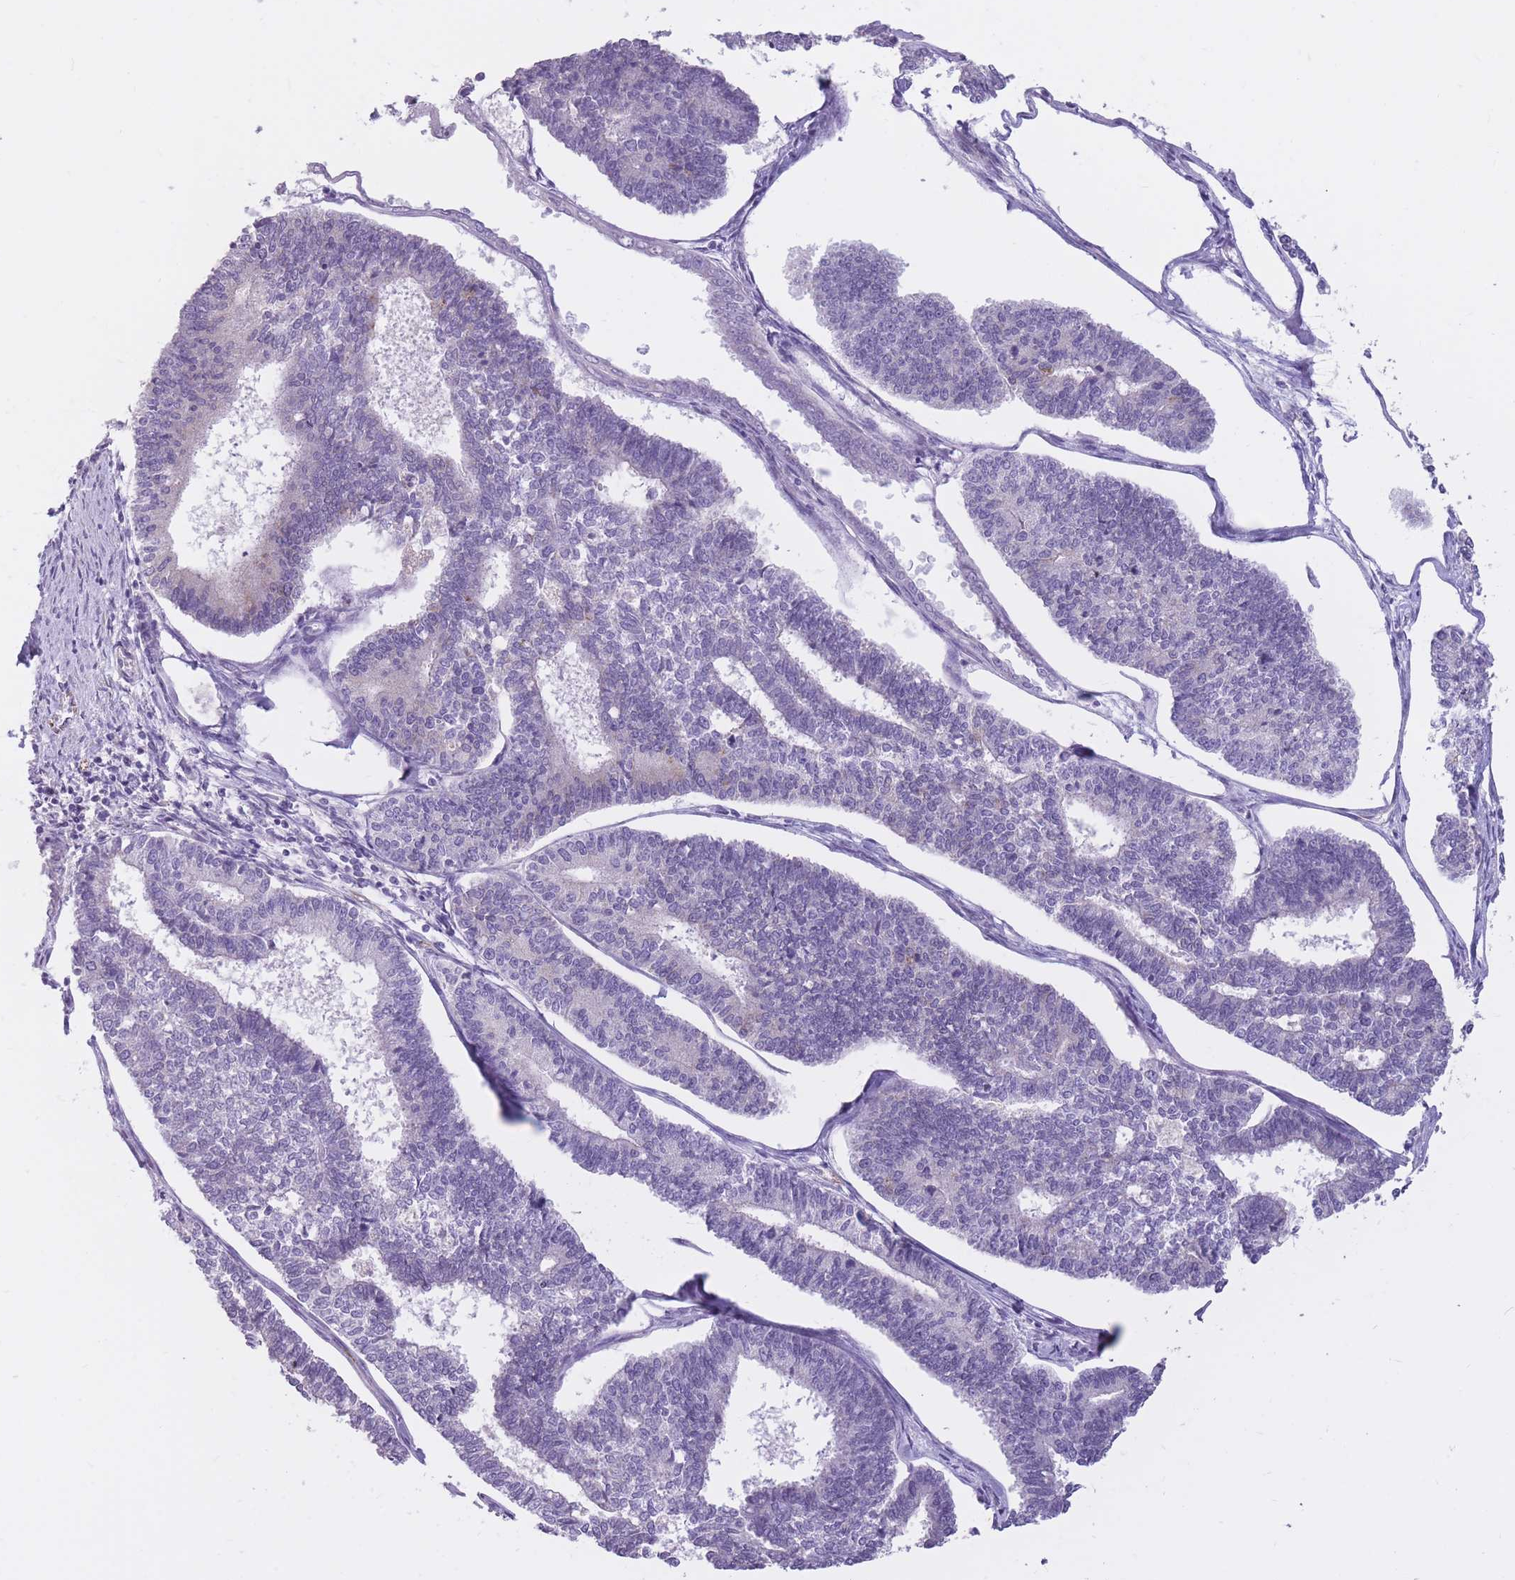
{"staining": {"intensity": "negative", "quantity": "none", "location": "none"}, "tissue": "endometrial cancer", "cell_type": "Tumor cells", "image_type": "cancer", "snomed": [{"axis": "morphology", "description": "Adenocarcinoma, NOS"}, {"axis": "topography", "description": "Endometrium"}], "caption": "Immunohistochemistry (IHC) micrograph of human endometrial cancer stained for a protein (brown), which displays no expression in tumor cells. (Stains: DAB (3,3'-diaminobenzidine) immunohistochemistry (IHC) with hematoxylin counter stain, Microscopy: brightfield microscopy at high magnification).", "gene": "RNF170", "patient": {"sex": "female", "age": 70}}